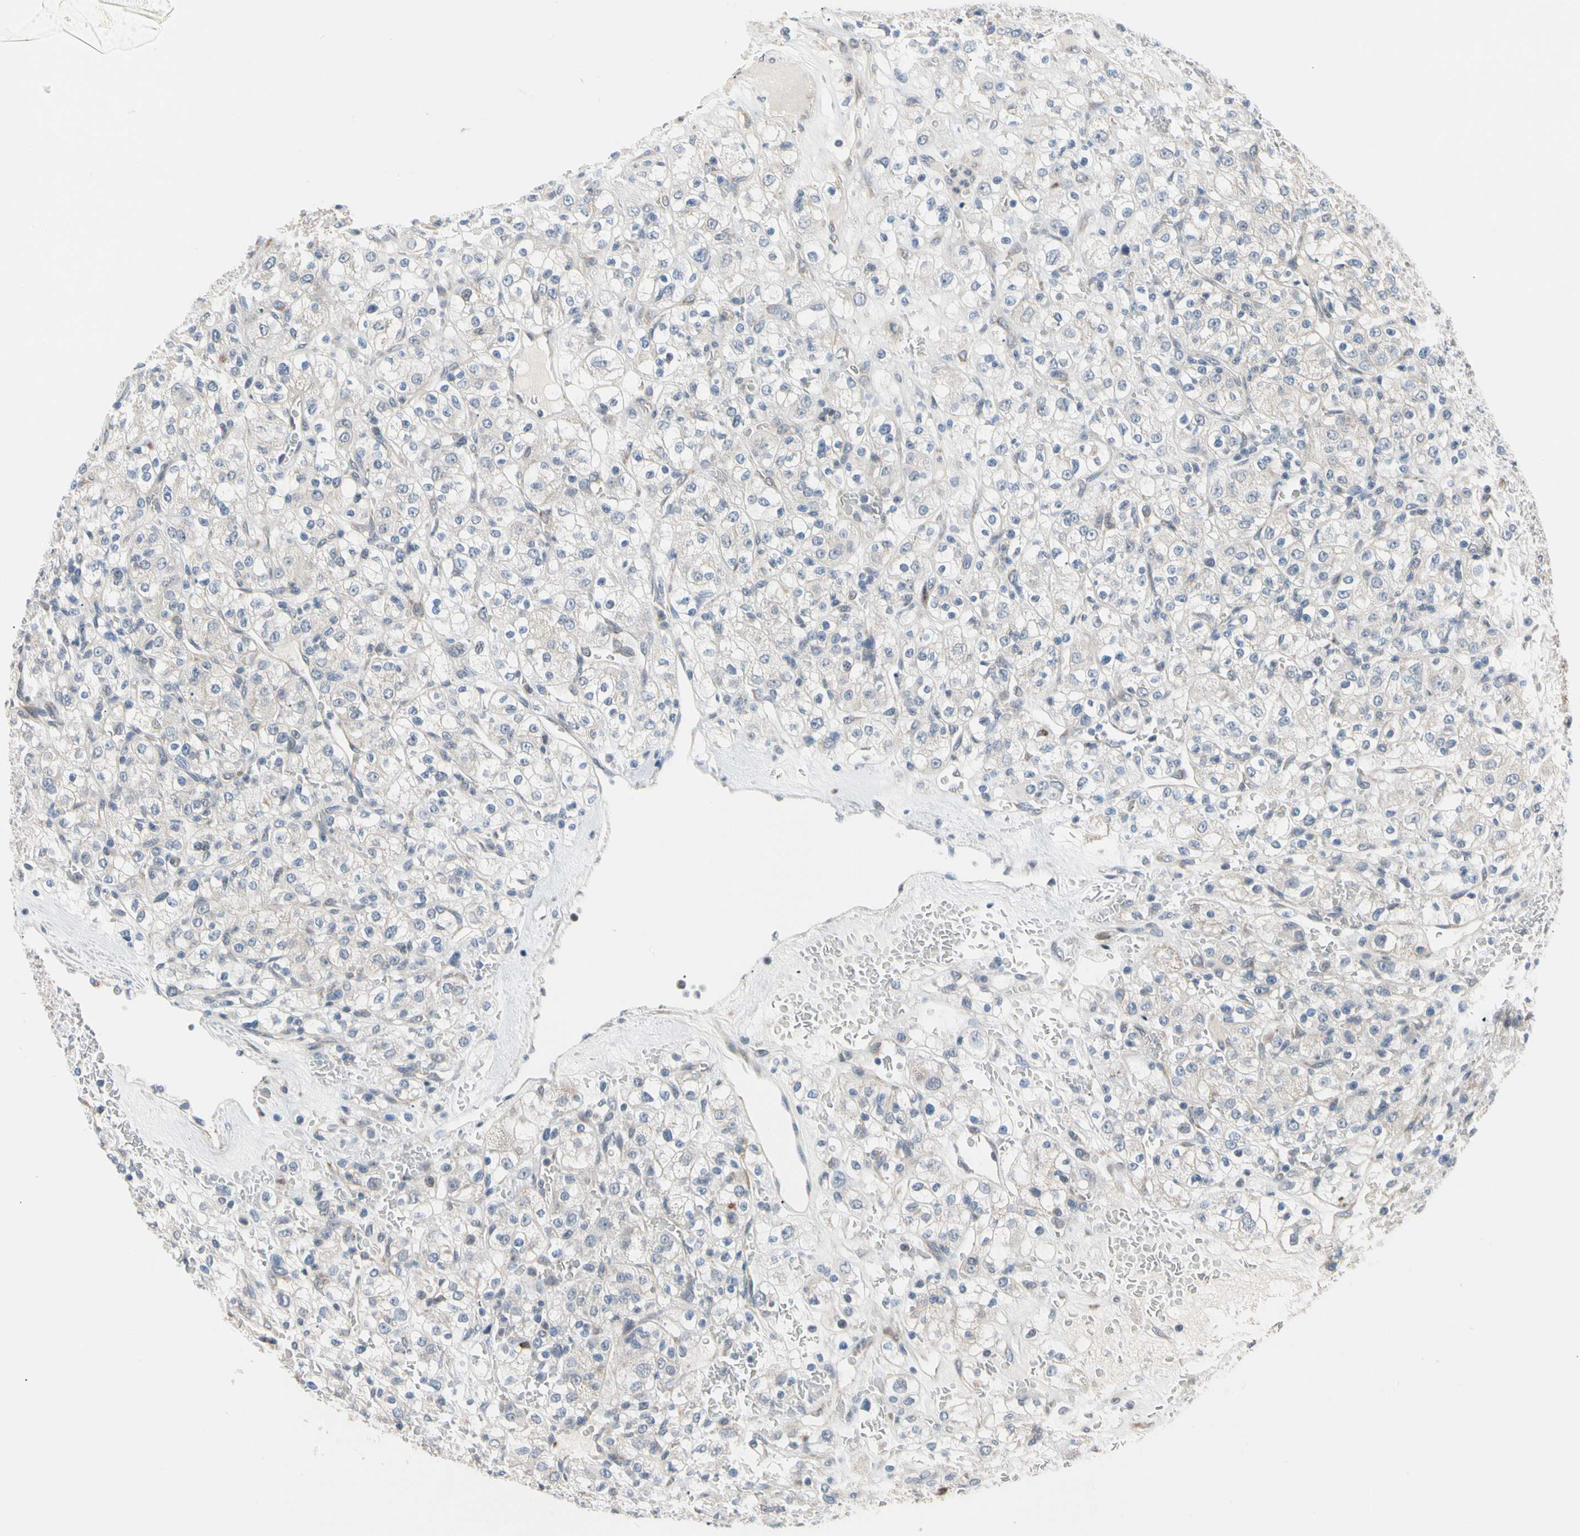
{"staining": {"intensity": "weak", "quantity": ">75%", "location": "cytoplasmic/membranous"}, "tissue": "renal cancer", "cell_type": "Tumor cells", "image_type": "cancer", "snomed": [{"axis": "morphology", "description": "Normal tissue, NOS"}, {"axis": "morphology", "description": "Adenocarcinoma, NOS"}, {"axis": "topography", "description": "Kidney"}], "caption": "IHC staining of renal cancer, which demonstrates low levels of weak cytoplasmic/membranous positivity in approximately >75% of tumor cells indicating weak cytoplasmic/membranous protein positivity. The staining was performed using DAB (brown) for protein detection and nuclei were counterstained in hematoxylin (blue).", "gene": "MARK1", "patient": {"sex": "female", "age": 72}}